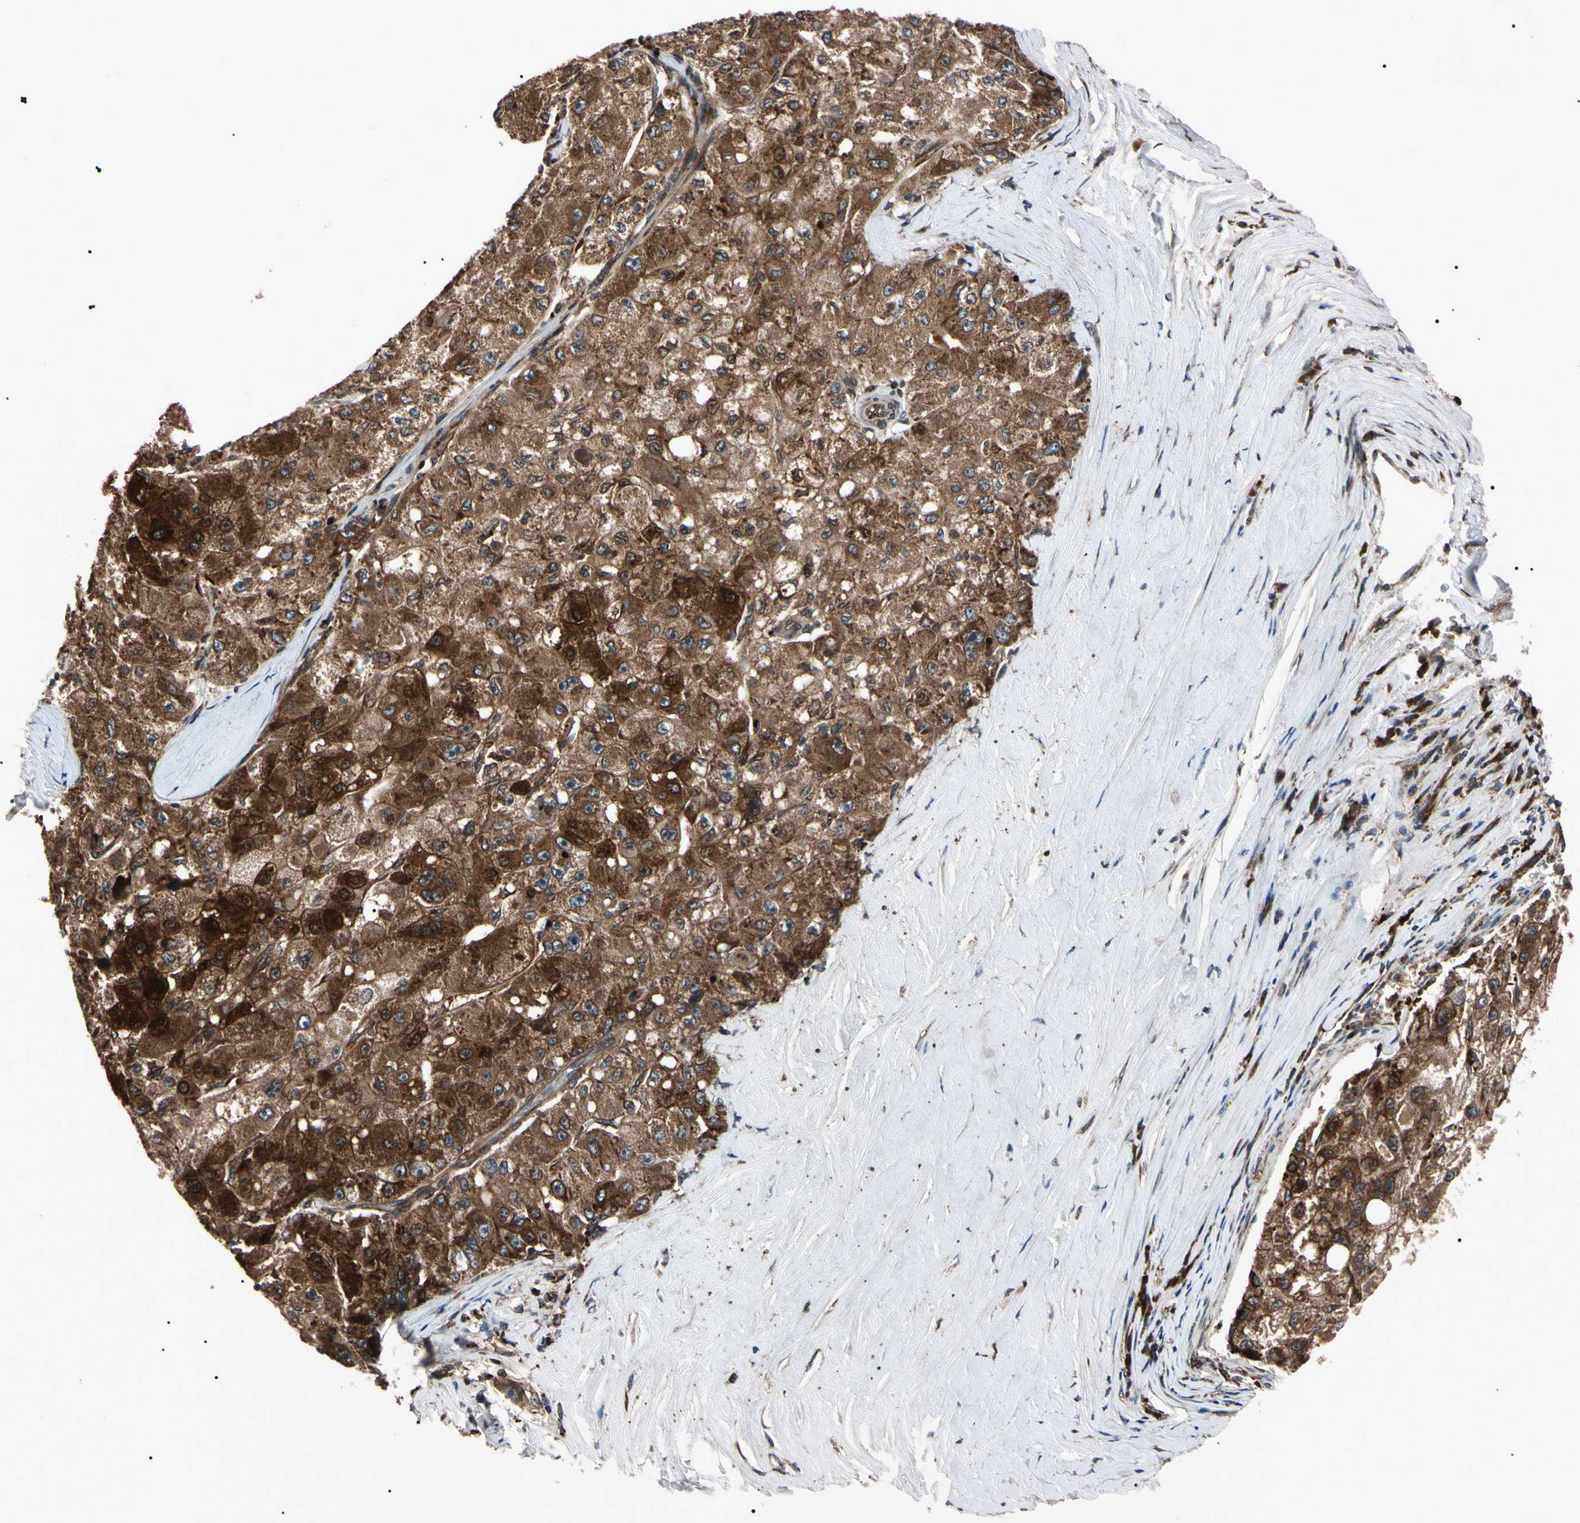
{"staining": {"intensity": "strong", "quantity": ">75%", "location": "cytoplasmic/membranous"}, "tissue": "liver cancer", "cell_type": "Tumor cells", "image_type": "cancer", "snomed": [{"axis": "morphology", "description": "Carcinoma, Hepatocellular, NOS"}, {"axis": "topography", "description": "Liver"}], "caption": "Strong cytoplasmic/membranous expression for a protein is present in about >75% of tumor cells of liver cancer using immunohistochemistry.", "gene": "GUCY1B1", "patient": {"sex": "male", "age": 80}}